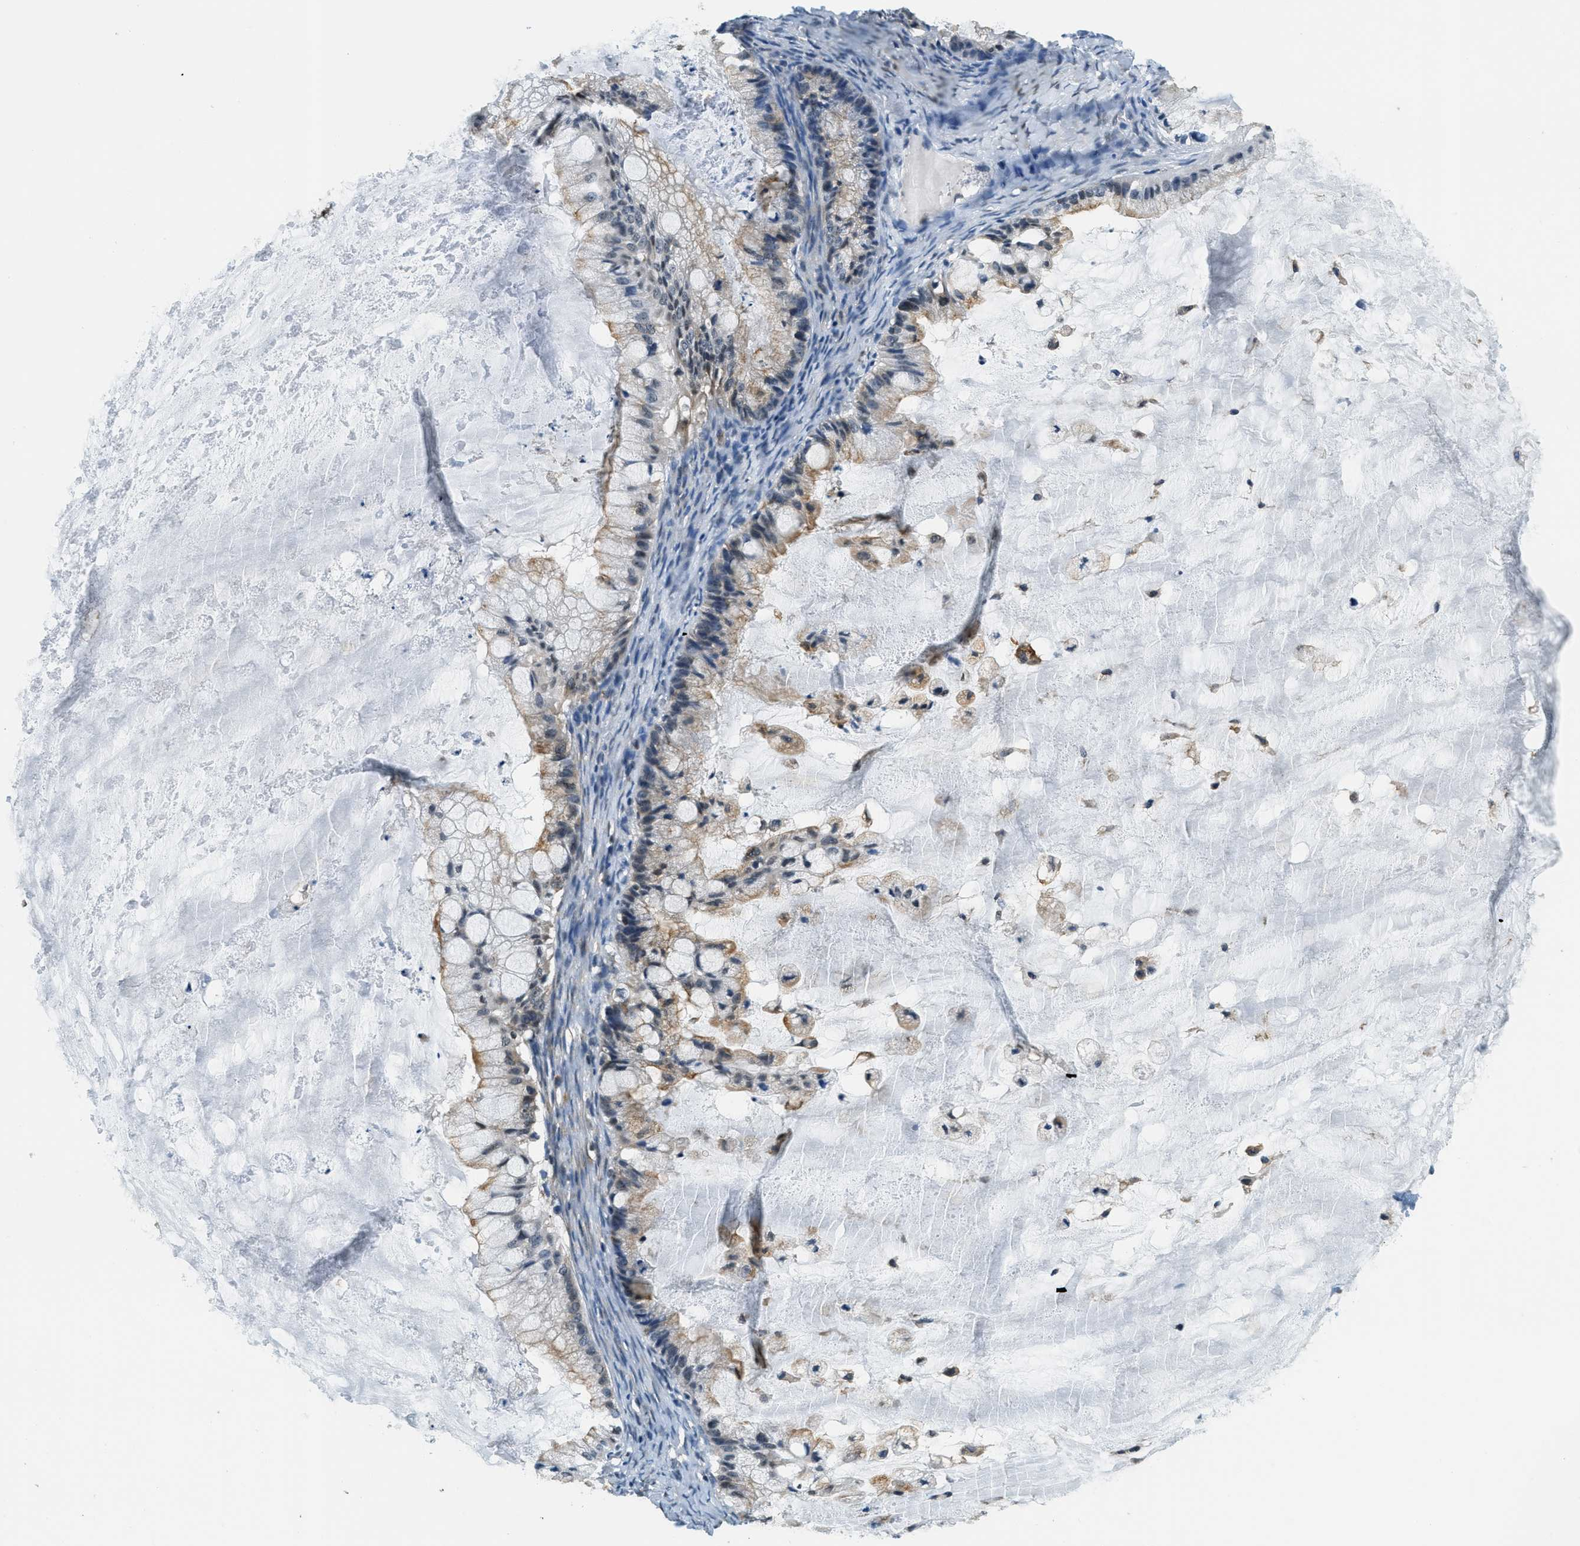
{"staining": {"intensity": "weak", "quantity": "25%-75%", "location": "cytoplasmic/membranous"}, "tissue": "ovarian cancer", "cell_type": "Tumor cells", "image_type": "cancer", "snomed": [{"axis": "morphology", "description": "Cystadenocarcinoma, mucinous, NOS"}, {"axis": "topography", "description": "Ovary"}], "caption": "Tumor cells exhibit low levels of weak cytoplasmic/membranous expression in about 25%-75% of cells in human mucinous cystadenocarcinoma (ovarian). The protein of interest is stained brown, and the nuclei are stained in blue (DAB IHC with brightfield microscopy, high magnification).", "gene": "RAB11FIP1", "patient": {"sex": "female", "age": 57}}